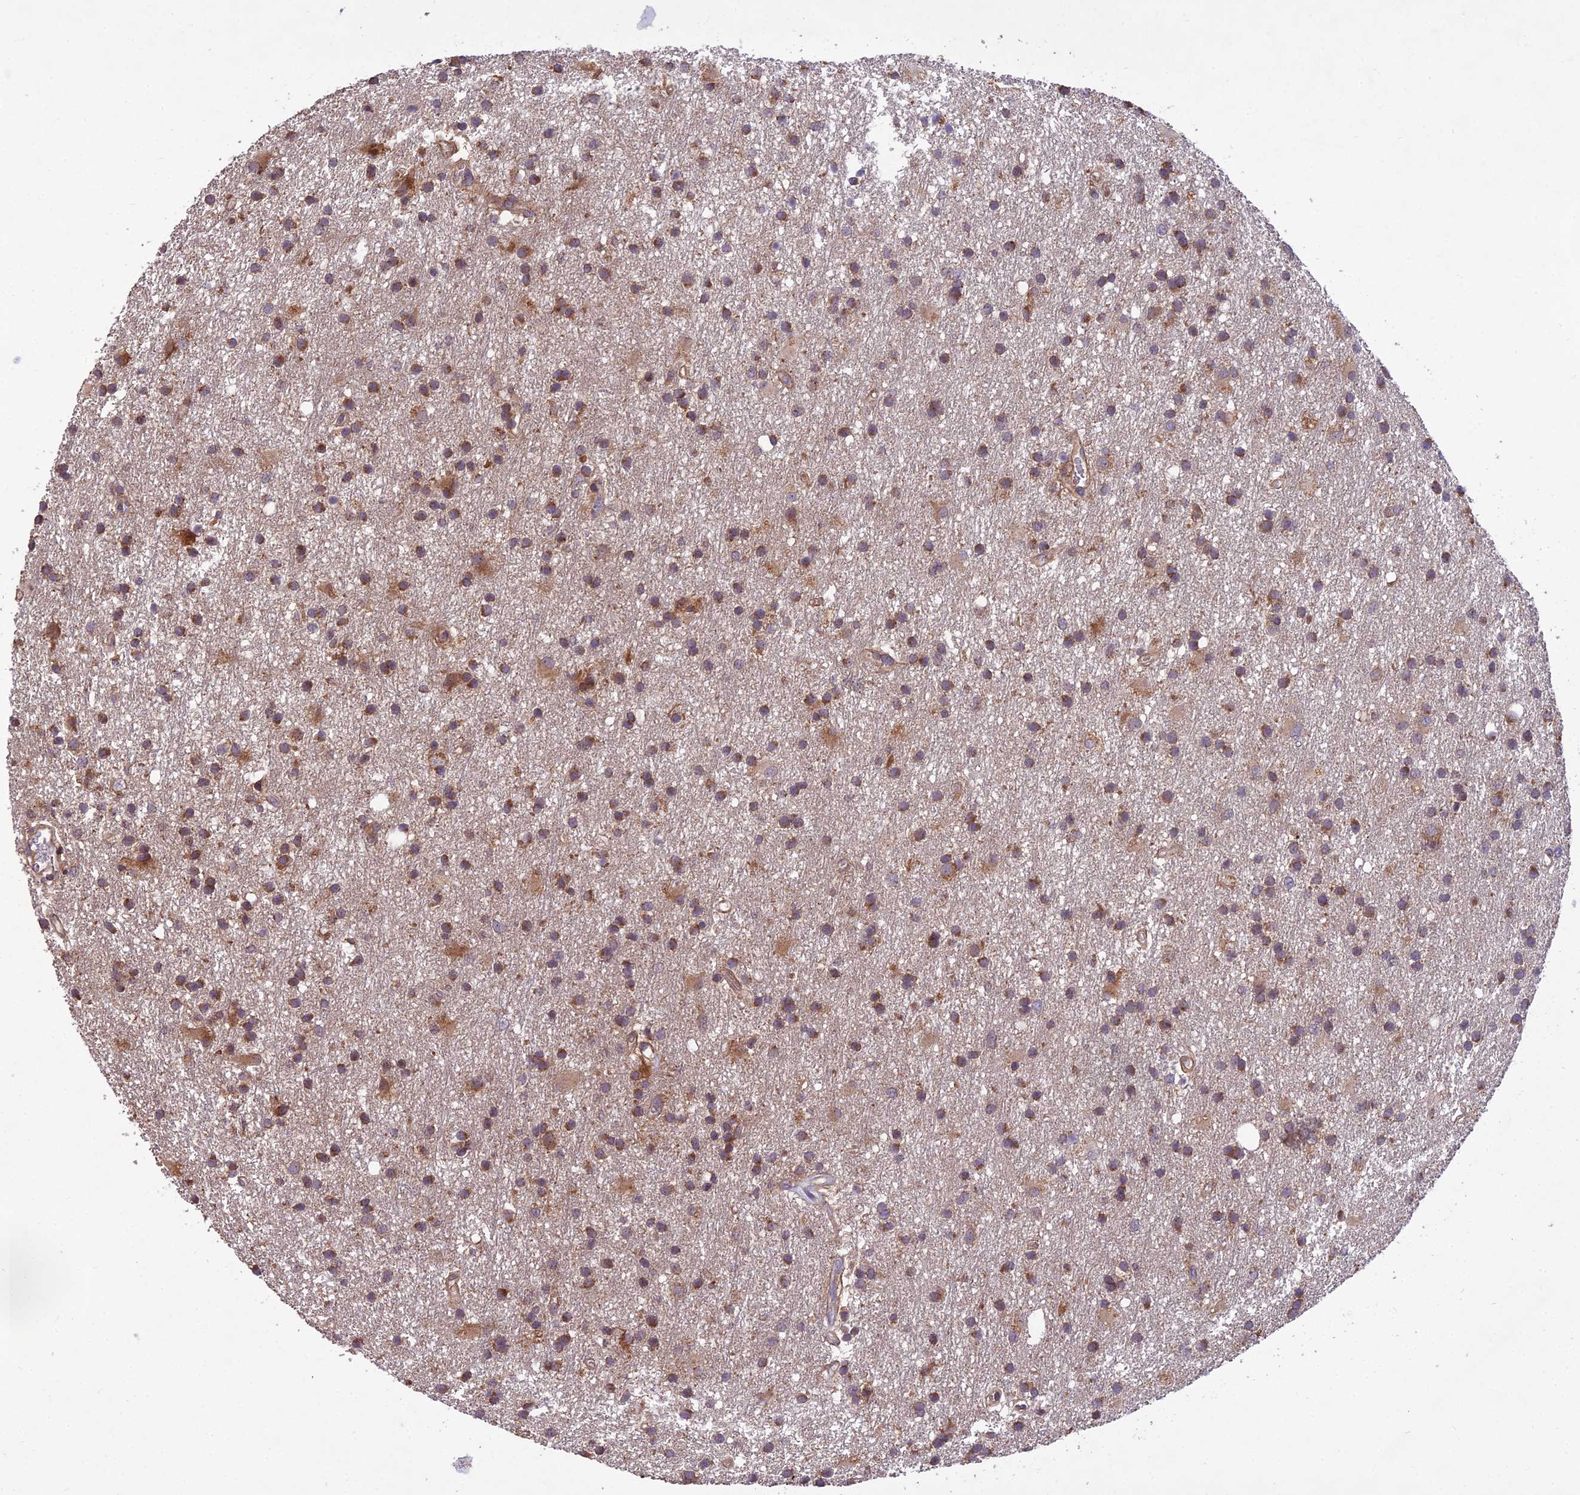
{"staining": {"intensity": "moderate", "quantity": ">75%", "location": "cytoplasmic/membranous"}, "tissue": "glioma", "cell_type": "Tumor cells", "image_type": "cancer", "snomed": [{"axis": "morphology", "description": "Glioma, malignant, High grade"}, {"axis": "topography", "description": "Brain"}], "caption": "Tumor cells display moderate cytoplasmic/membranous staining in about >75% of cells in malignant glioma (high-grade). The staining was performed using DAB, with brown indicating positive protein expression. Nuclei are stained blue with hematoxylin.", "gene": "CENPL", "patient": {"sex": "male", "age": 77}}